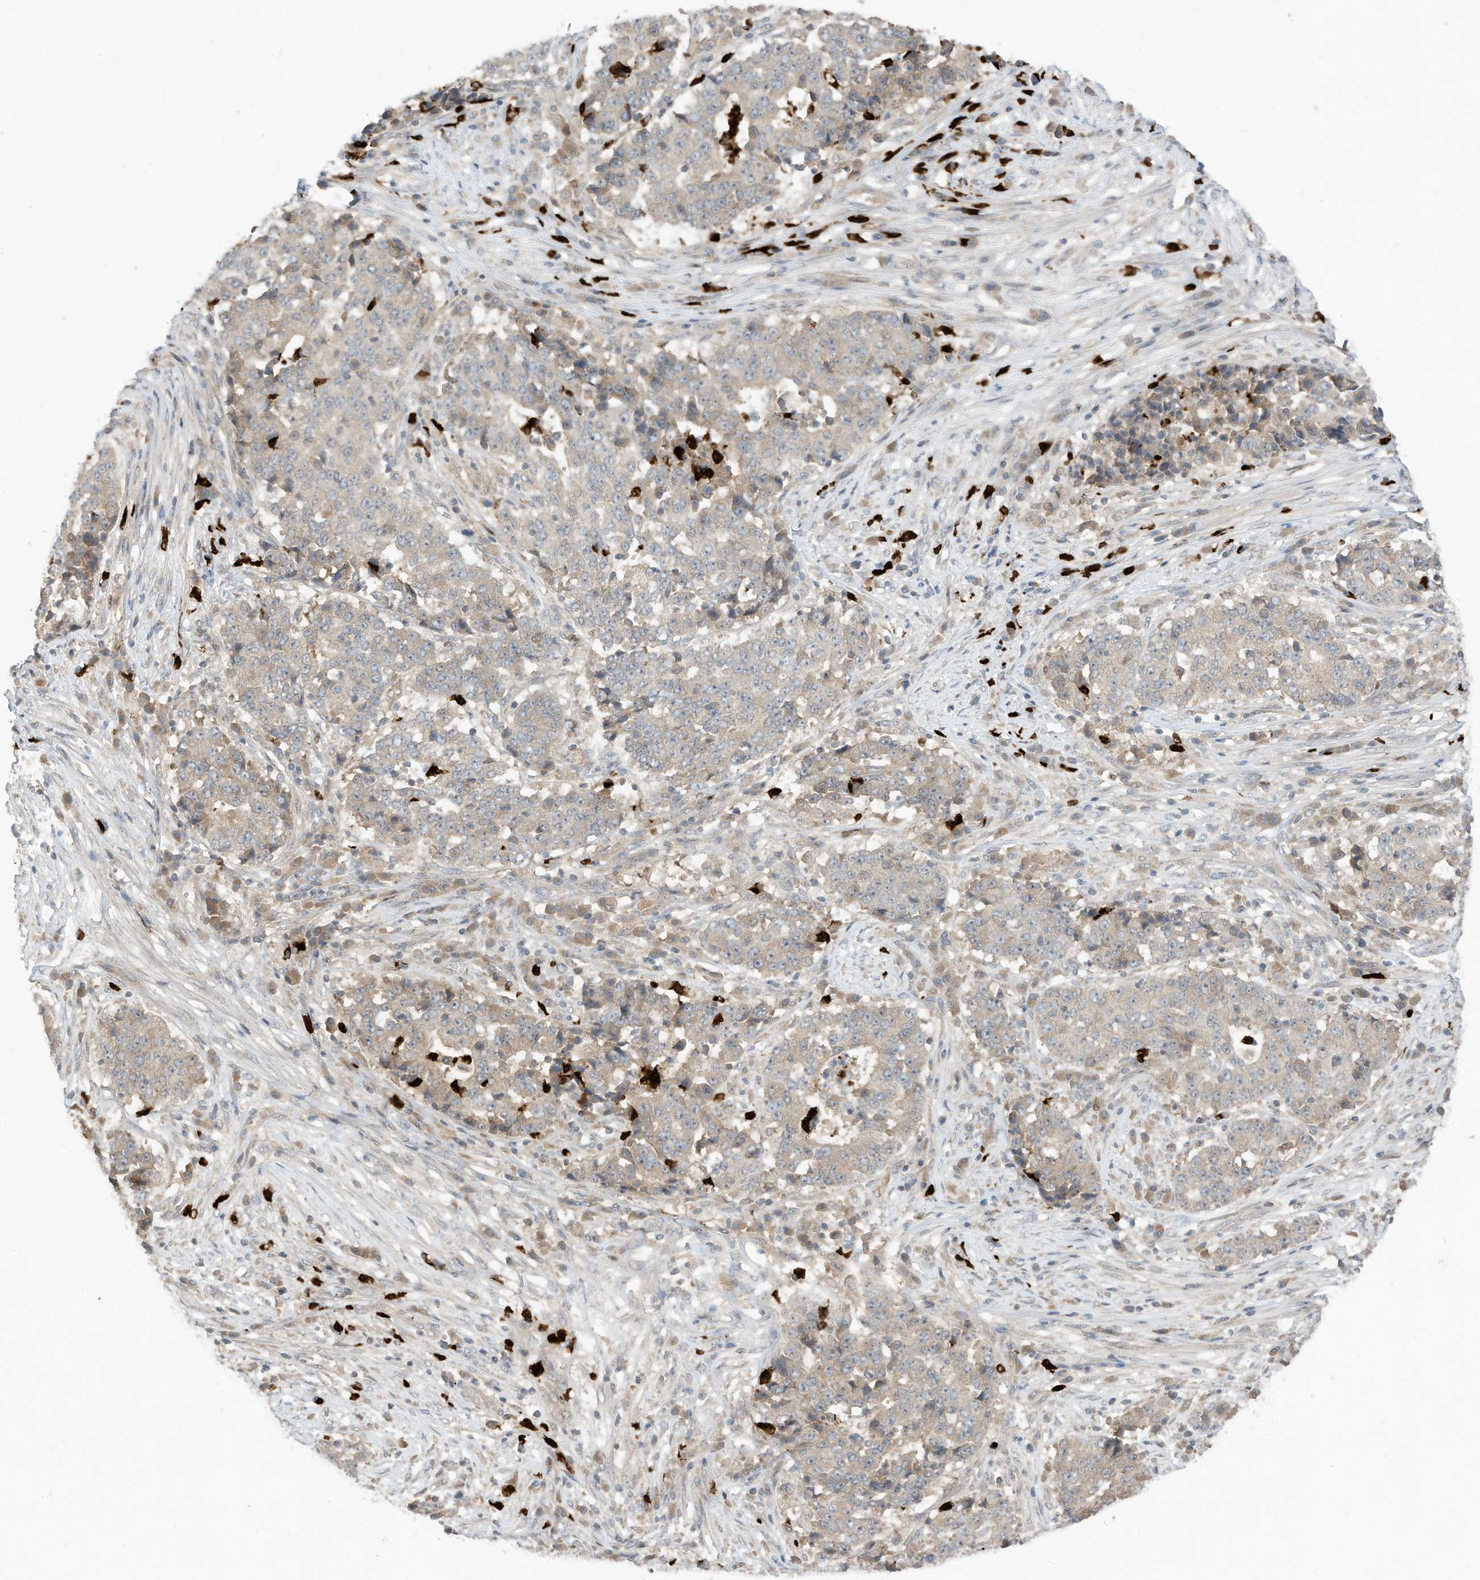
{"staining": {"intensity": "negative", "quantity": "none", "location": "none"}, "tissue": "stomach cancer", "cell_type": "Tumor cells", "image_type": "cancer", "snomed": [{"axis": "morphology", "description": "Adenocarcinoma, NOS"}, {"axis": "topography", "description": "Stomach"}], "caption": "The photomicrograph demonstrates no significant staining in tumor cells of stomach cancer (adenocarcinoma).", "gene": "CNKSR1", "patient": {"sex": "male", "age": 59}}